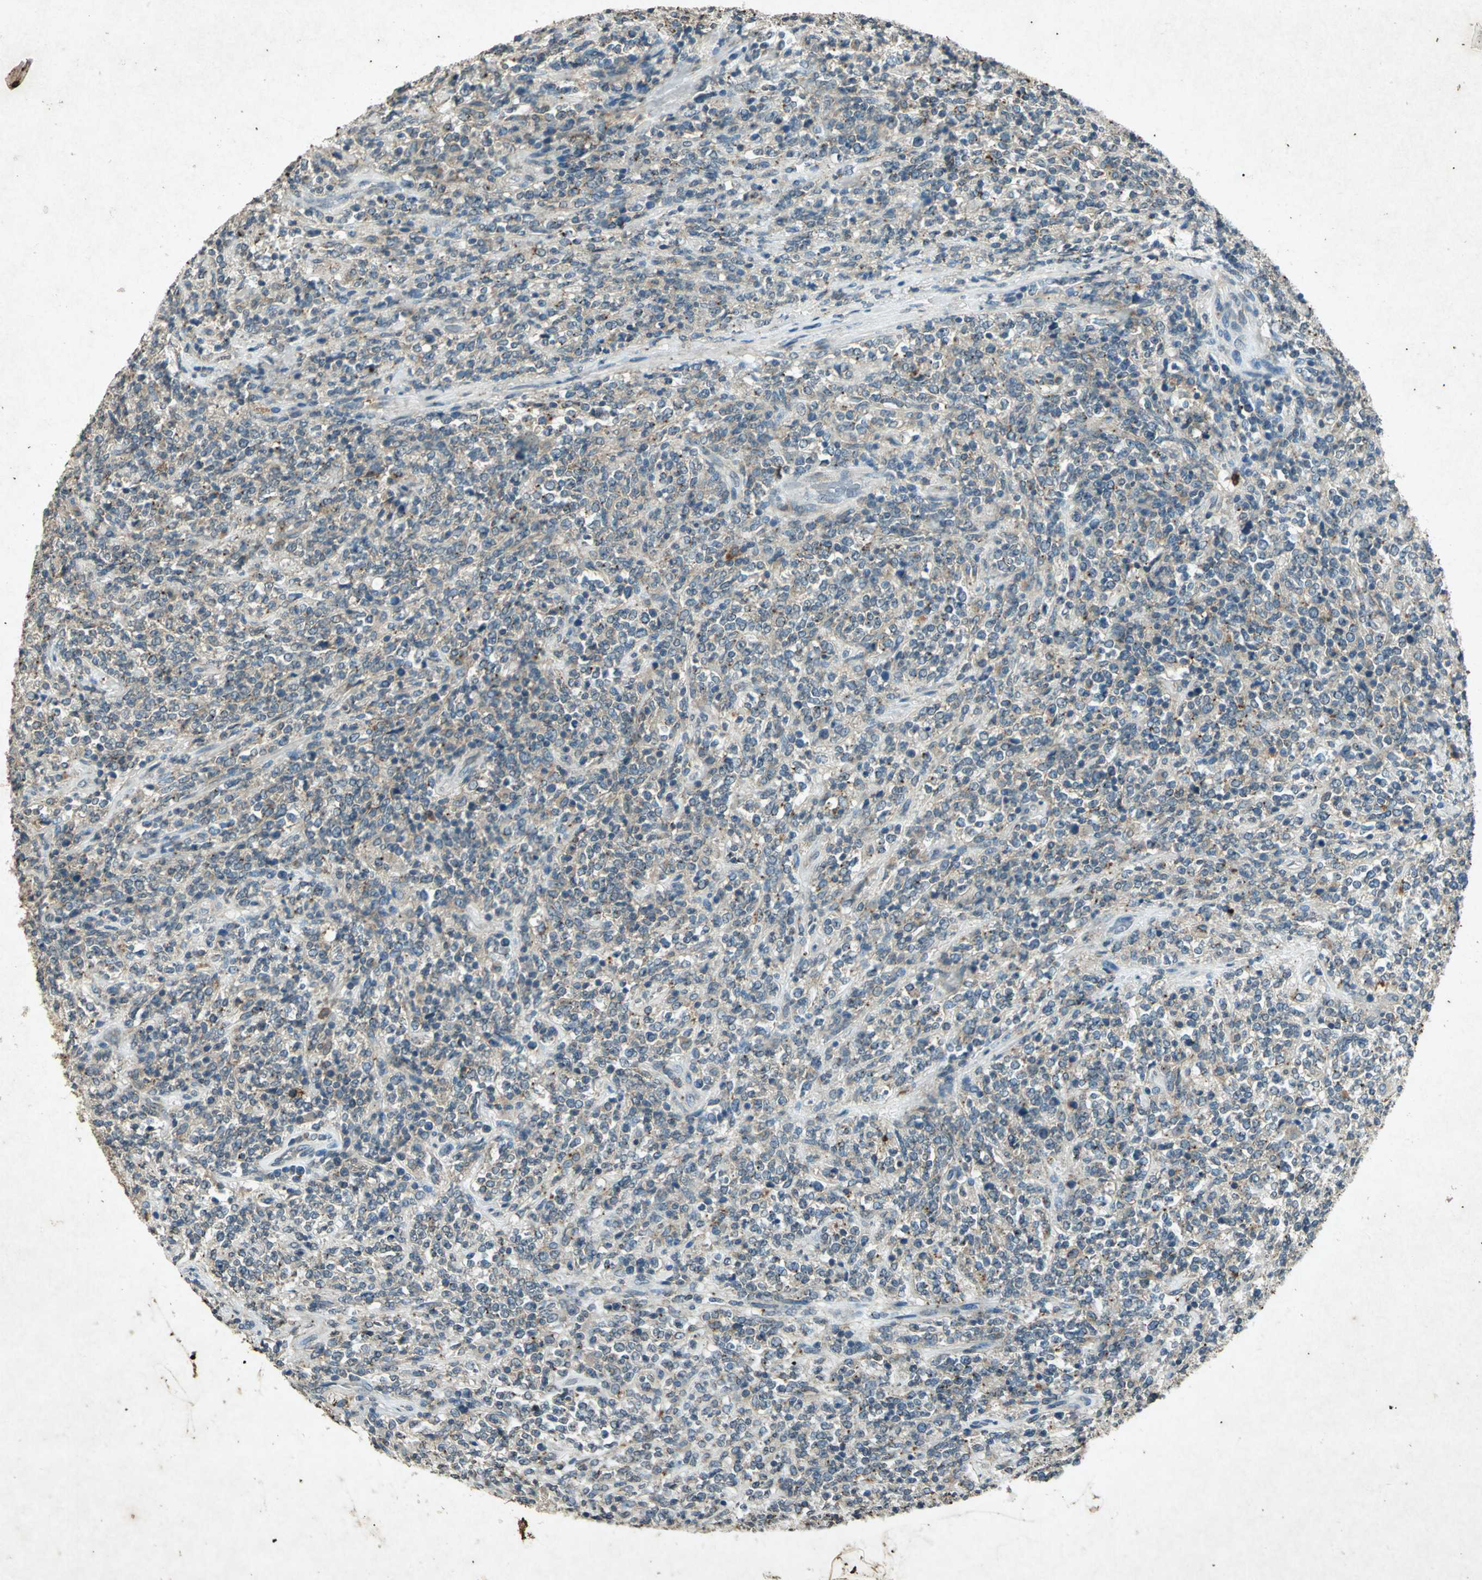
{"staining": {"intensity": "weak", "quantity": "25%-75%", "location": "cytoplasmic/membranous"}, "tissue": "lymphoma", "cell_type": "Tumor cells", "image_type": "cancer", "snomed": [{"axis": "morphology", "description": "Malignant lymphoma, non-Hodgkin's type, High grade"}, {"axis": "topography", "description": "Soft tissue"}], "caption": "Immunohistochemistry image of neoplastic tissue: high-grade malignant lymphoma, non-Hodgkin's type stained using IHC shows low levels of weak protein expression localized specifically in the cytoplasmic/membranous of tumor cells, appearing as a cytoplasmic/membranous brown color.", "gene": "PSEN1", "patient": {"sex": "male", "age": 18}}